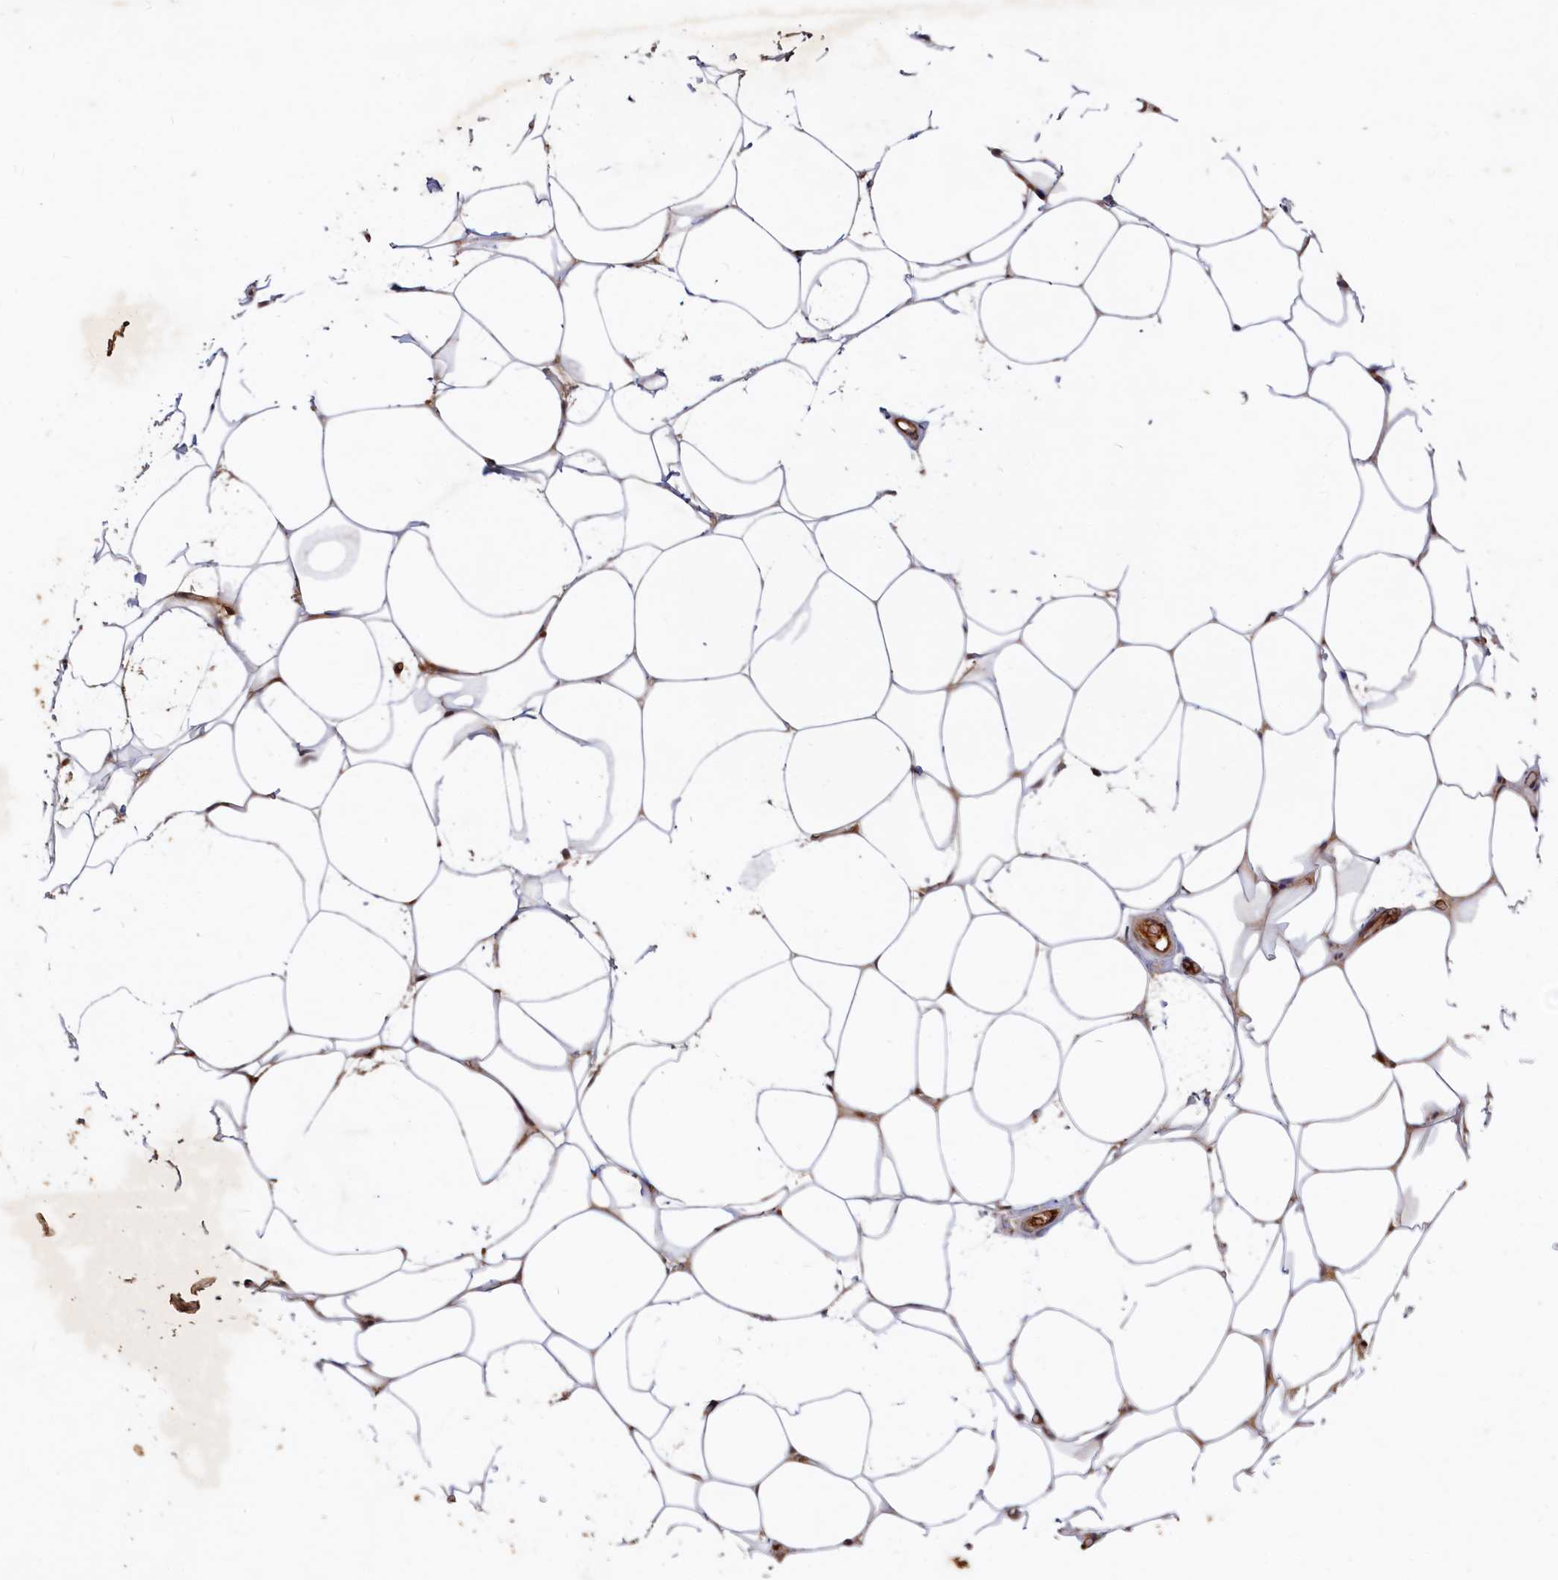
{"staining": {"intensity": "strong", "quantity": ">75%", "location": "nuclear"}, "tissue": "adipose tissue", "cell_type": "Adipocytes", "image_type": "normal", "snomed": [{"axis": "morphology", "description": "Normal tissue, NOS"}, {"axis": "topography", "description": "Breast"}], "caption": "Immunohistochemical staining of unremarkable human adipose tissue exhibits high levels of strong nuclear staining in about >75% of adipocytes.", "gene": "TRAPPC4", "patient": {"sex": "female", "age": 26}}